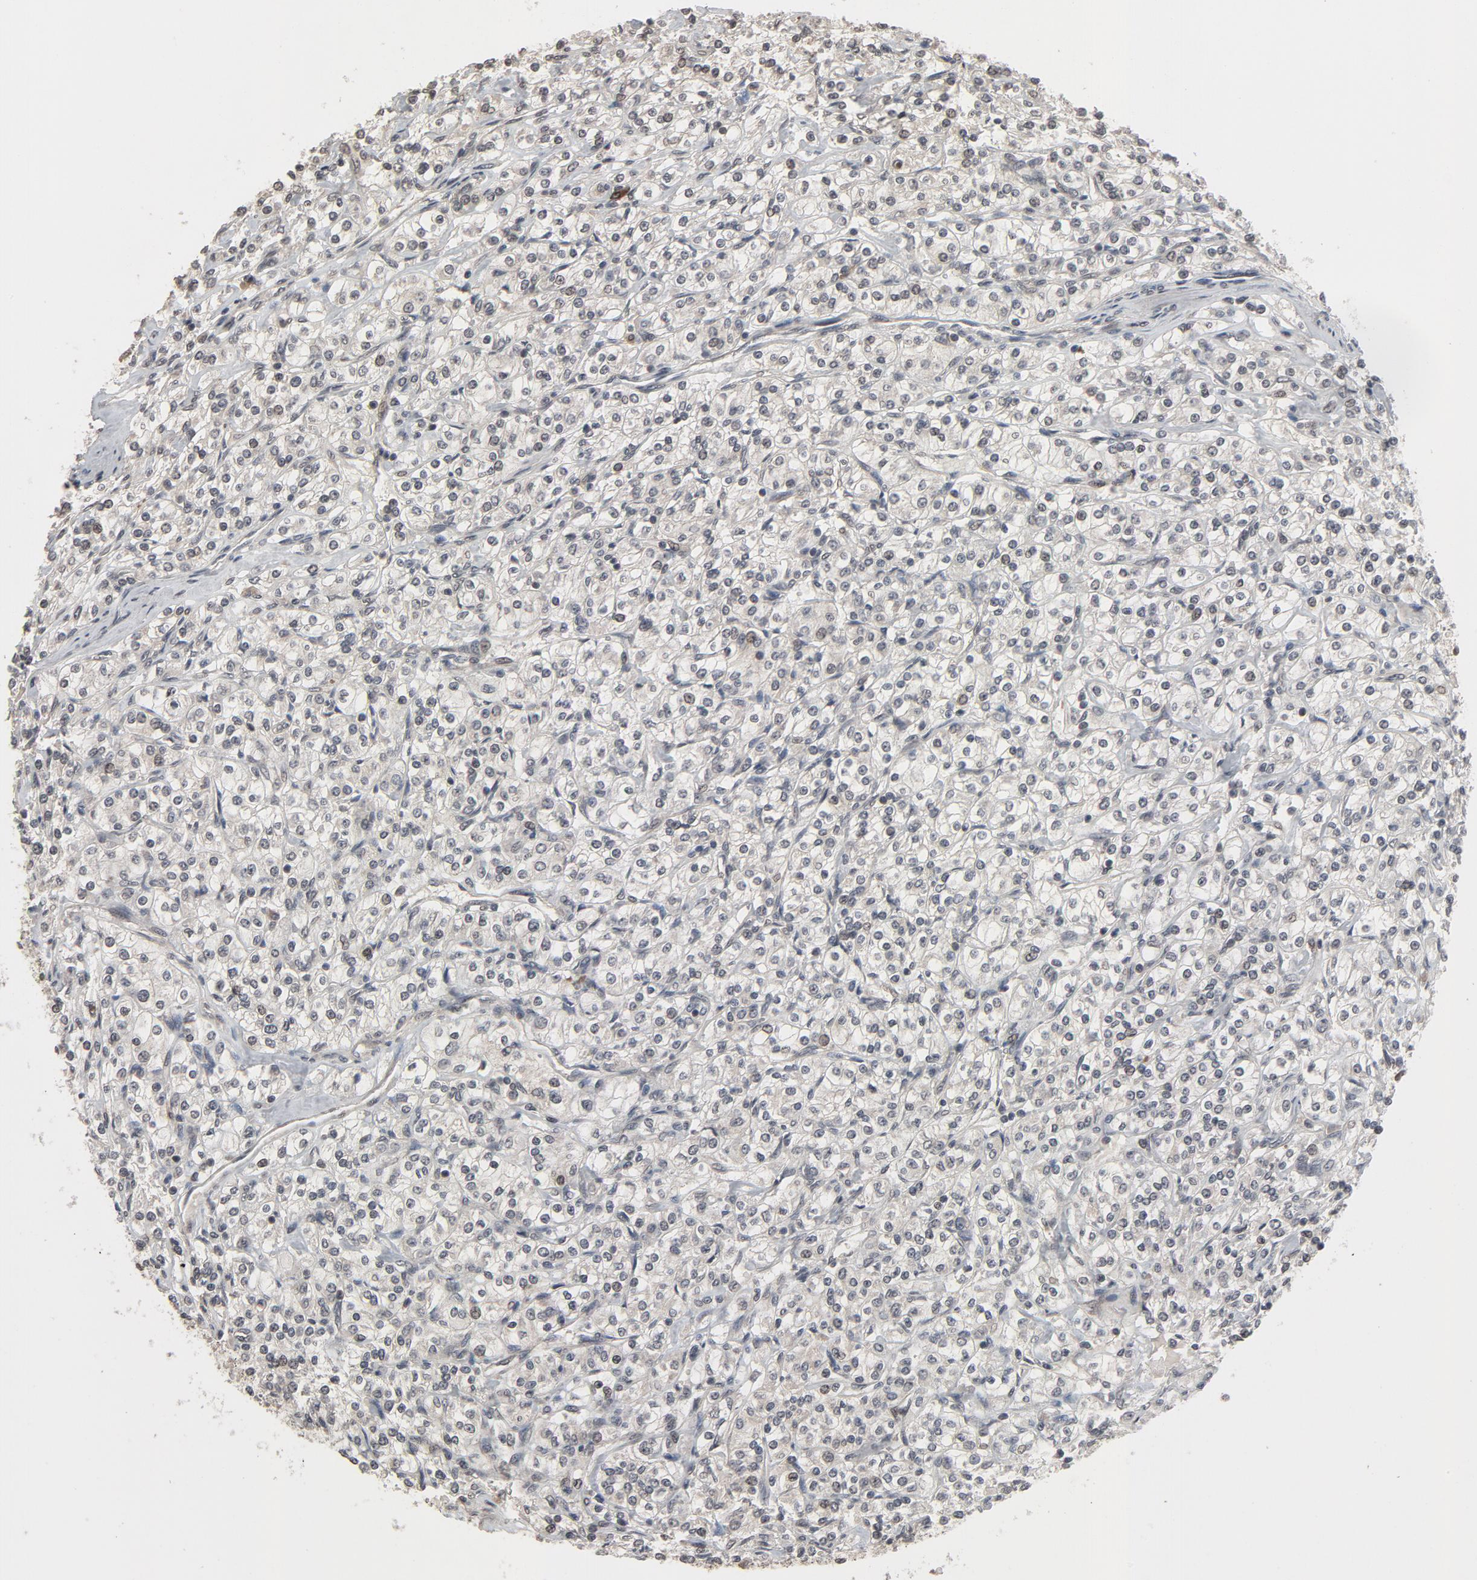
{"staining": {"intensity": "weak", "quantity": "<25%", "location": "nuclear"}, "tissue": "renal cancer", "cell_type": "Tumor cells", "image_type": "cancer", "snomed": [{"axis": "morphology", "description": "Adenocarcinoma, NOS"}, {"axis": "topography", "description": "Kidney"}], "caption": "This is a histopathology image of IHC staining of renal cancer, which shows no positivity in tumor cells.", "gene": "POM121", "patient": {"sex": "male", "age": 77}}